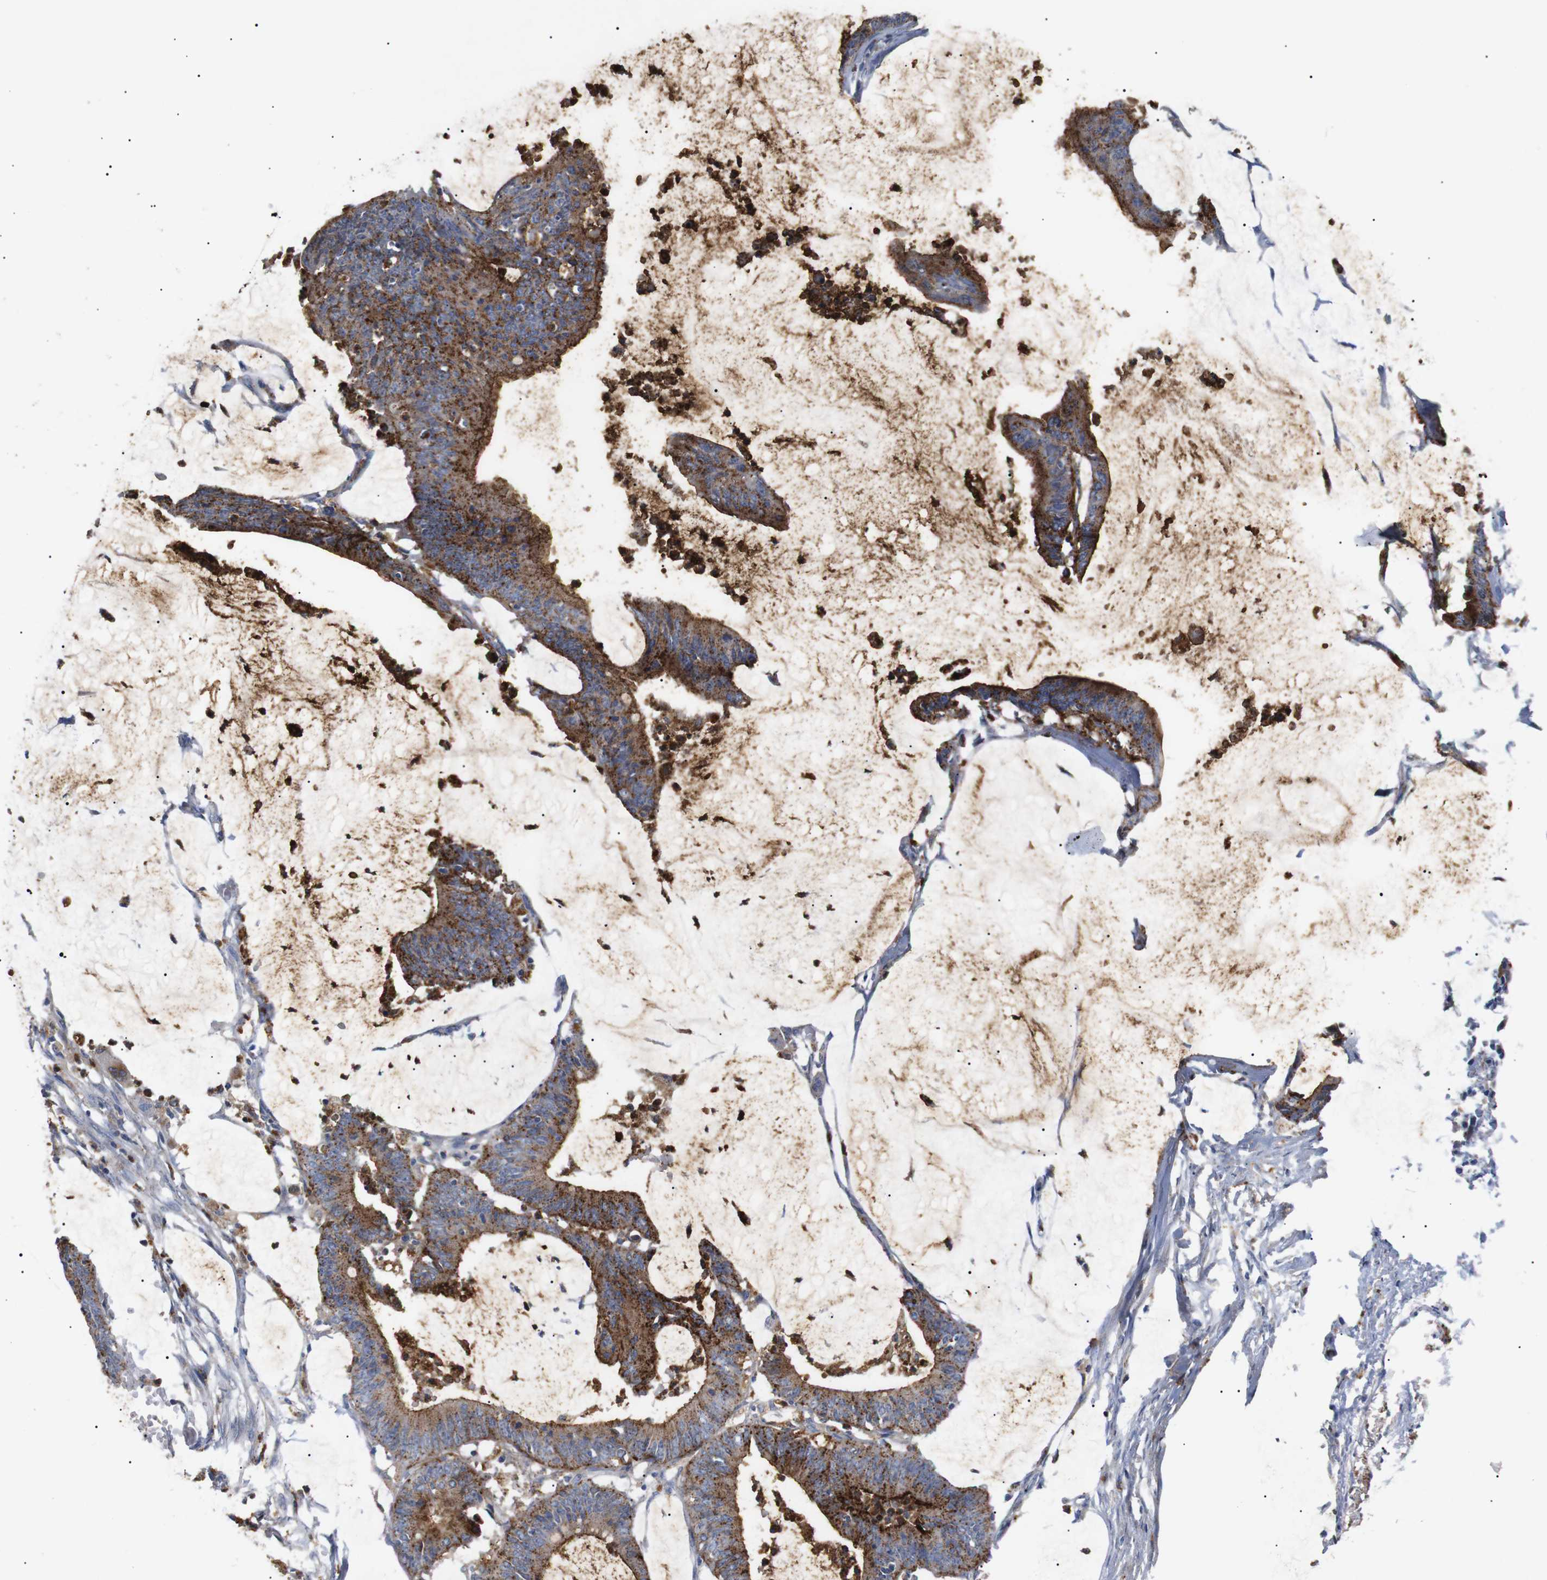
{"staining": {"intensity": "strong", "quantity": ">75%", "location": "cytoplasmic/membranous"}, "tissue": "colorectal cancer", "cell_type": "Tumor cells", "image_type": "cancer", "snomed": [{"axis": "morphology", "description": "Adenocarcinoma, NOS"}, {"axis": "topography", "description": "Rectum"}], "caption": "This micrograph exhibits IHC staining of human colorectal cancer (adenocarcinoma), with high strong cytoplasmic/membranous staining in about >75% of tumor cells.", "gene": "SDCBP", "patient": {"sex": "female", "age": 66}}